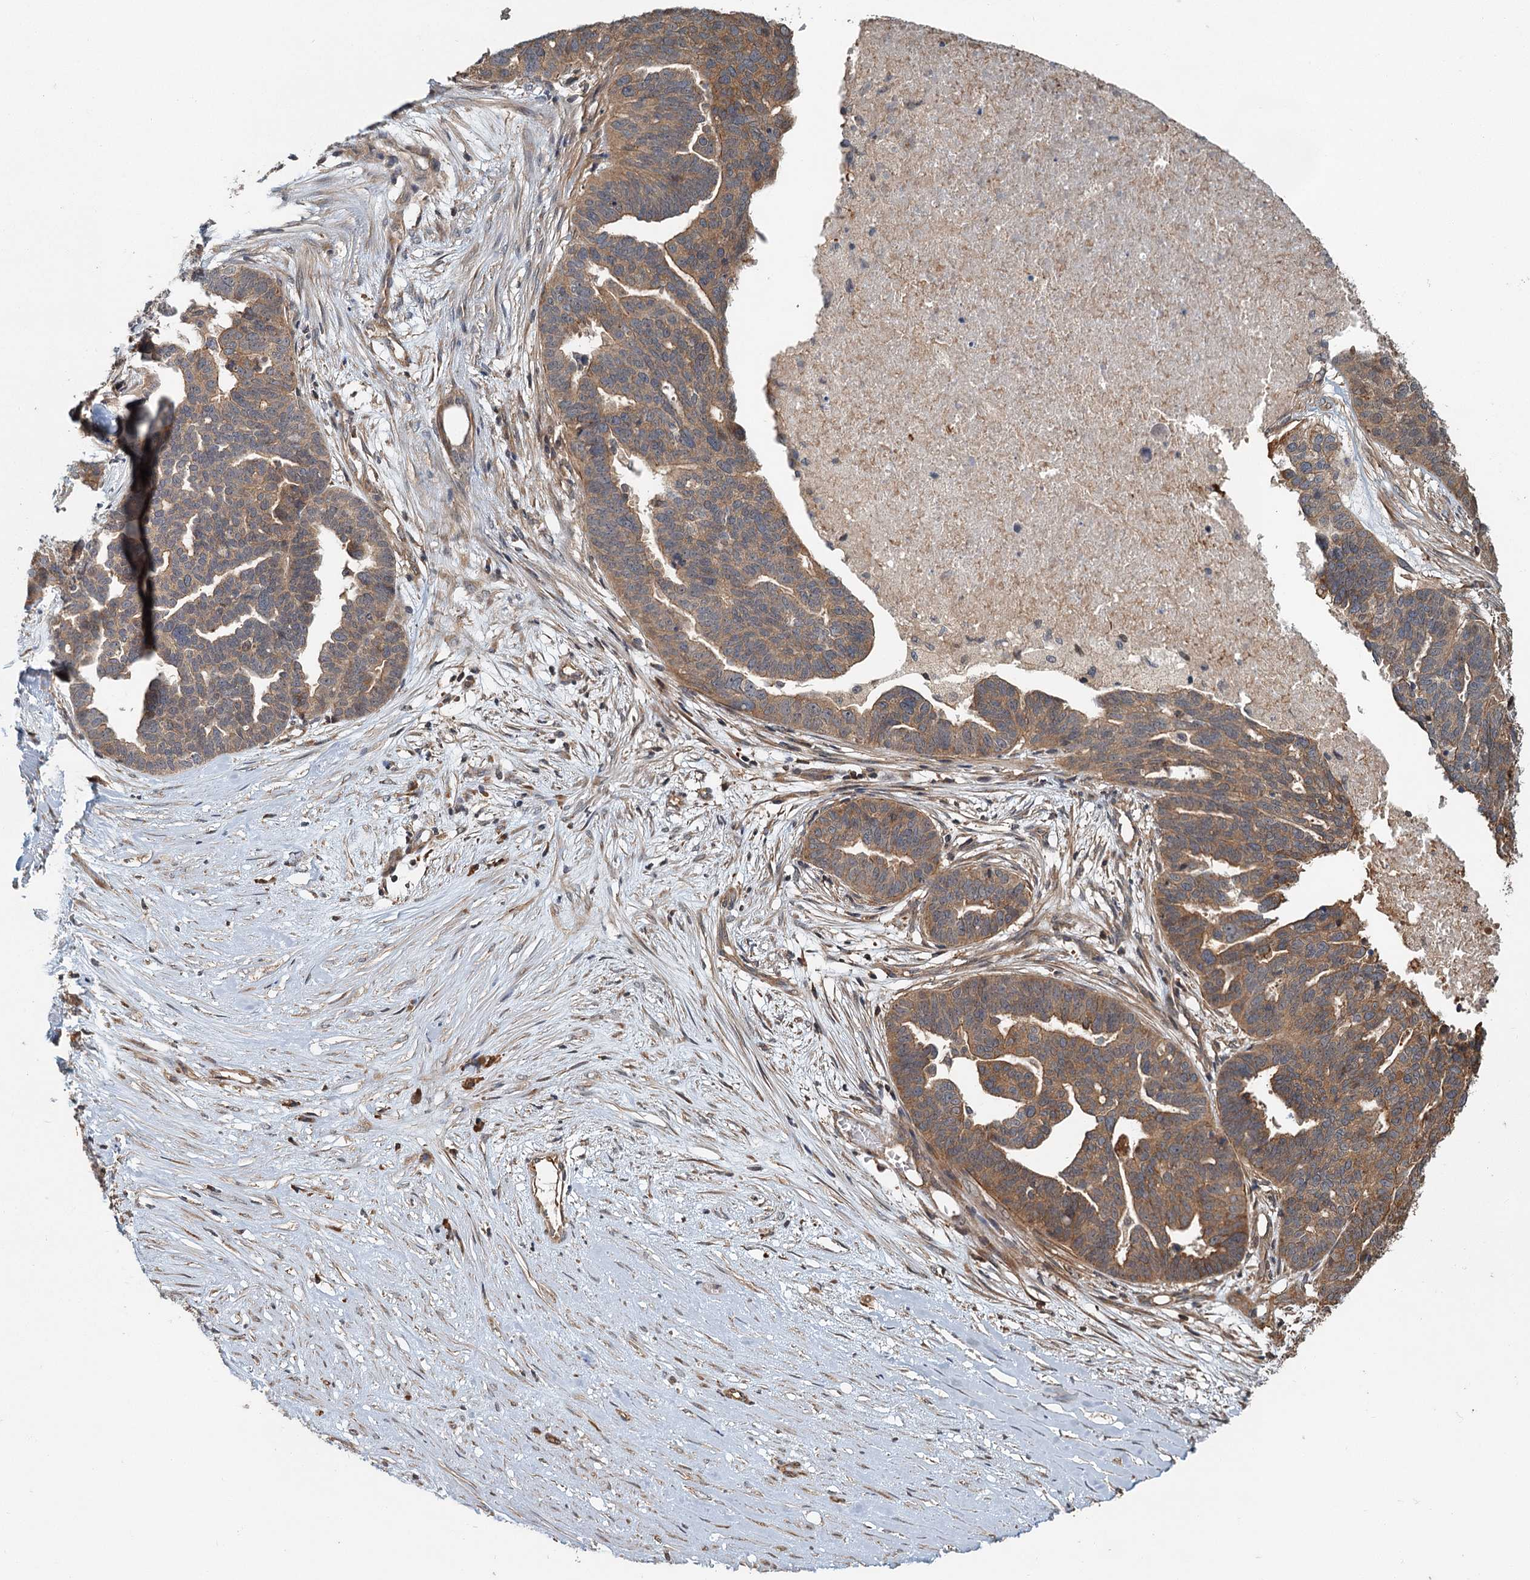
{"staining": {"intensity": "moderate", "quantity": ">75%", "location": "cytoplasmic/membranous"}, "tissue": "ovarian cancer", "cell_type": "Tumor cells", "image_type": "cancer", "snomed": [{"axis": "morphology", "description": "Cystadenocarcinoma, serous, NOS"}, {"axis": "topography", "description": "Ovary"}], "caption": "Ovarian serous cystadenocarcinoma stained for a protein (brown) exhibits moderate cytoplasmic/membranous positive positivity in about >75% of tumor cells.", "gene": "ZNF527", "patient": {"sex": "female", "age": 59}}